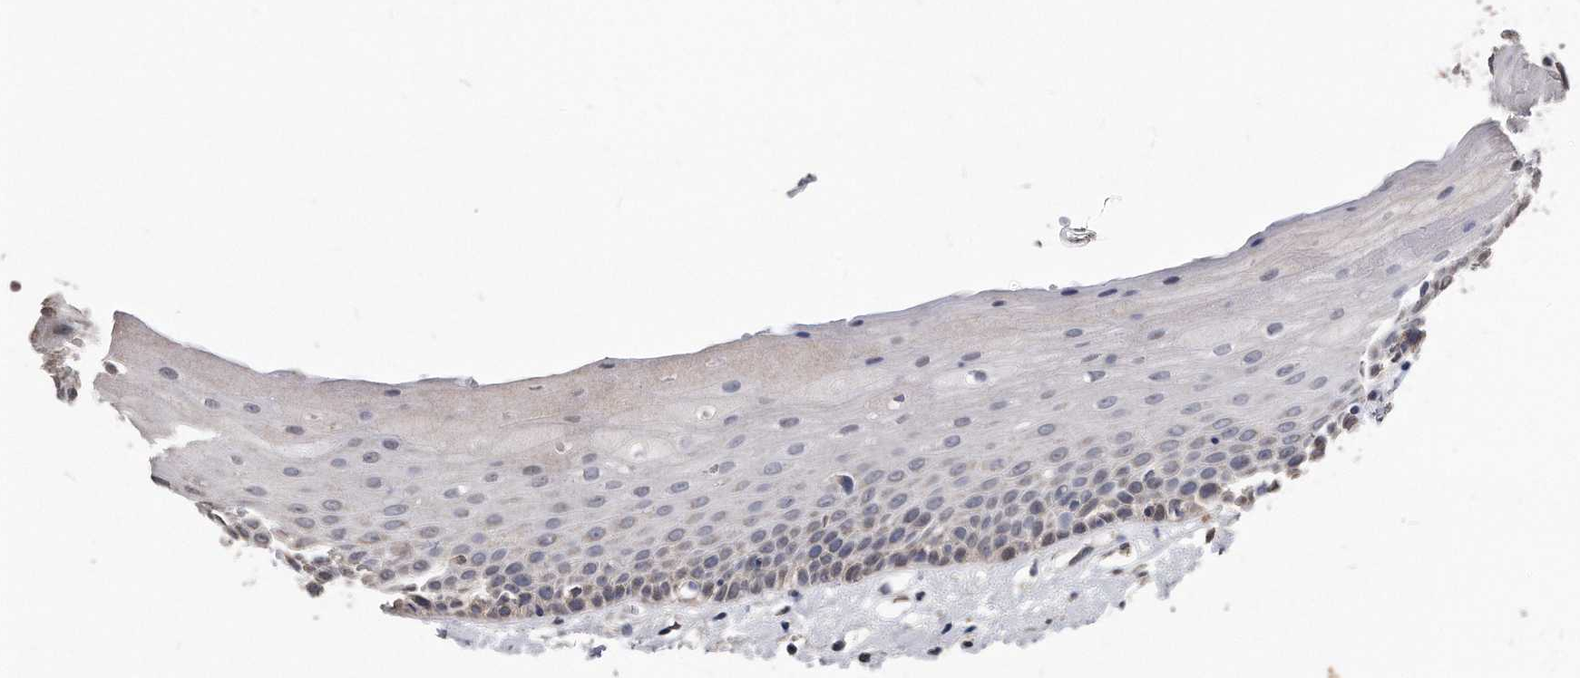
{"staining": {"intensity": "weak", "quantity": "<25%", "location": "cytoplasmic/membranous"}, "tissue": "oral mucosa", "cell_type": "Squamous epithelial cells", "image_type": "normal", "snomed": [{"axis": "morphology", "description": "Normal tissue, NOS"}, {"axis": "topography", "description": "Oral tissue"}], "caption": "Unremarkable oral mucosa was stained to show a protein in brown. There is no significant positivity in squamous epithelial cells.", "gene": "IL20RA", "patient": {"sex": "female", "age": 76}}